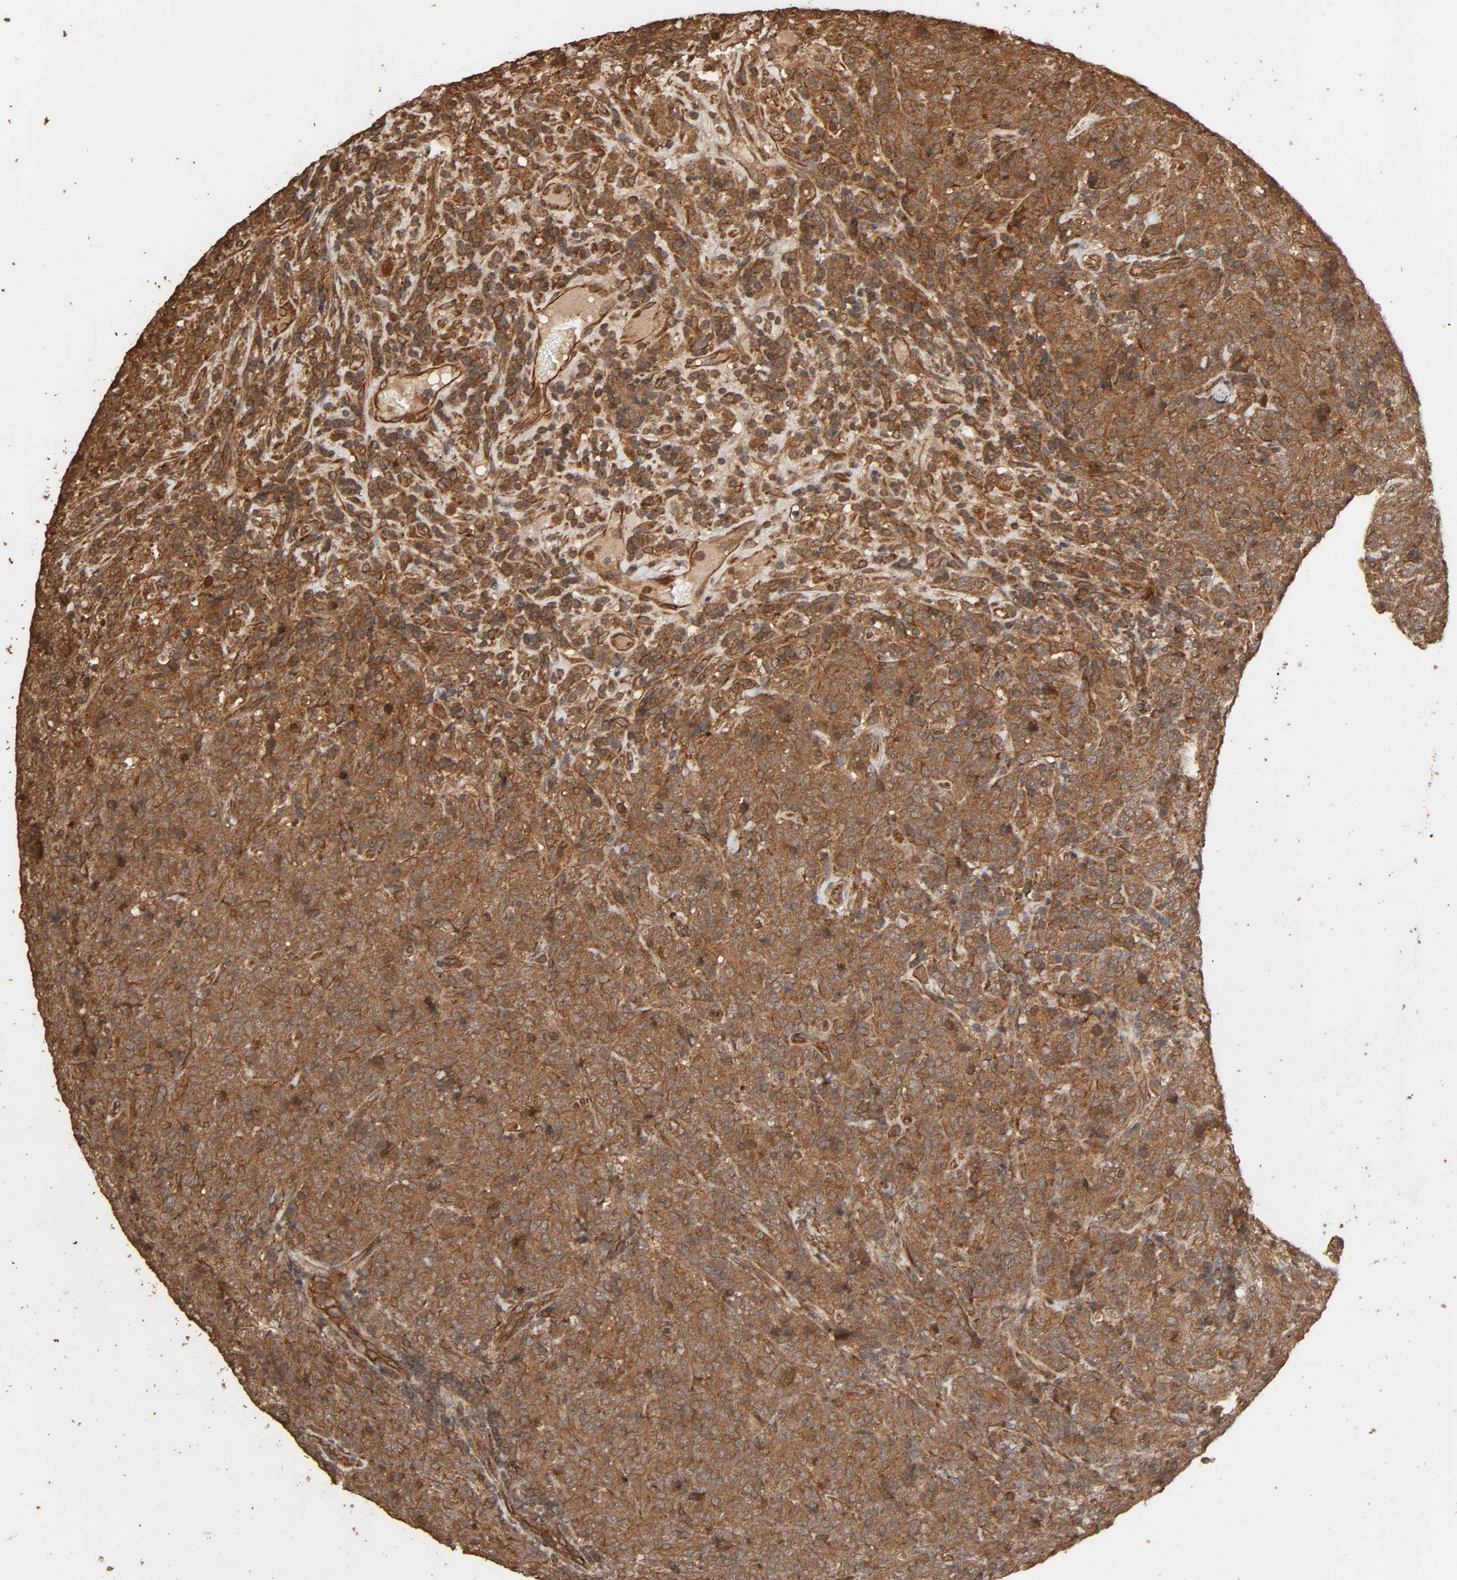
{"staining": {"intensity": "moderate", "quantity": ">75%", "location": "cytoplasmic/membranous"}, "tissue": "lymphoma", "cell_type": "Tumor cells", "image_type": "cancer", "snomed": [{"axis": "morphology", "description": "Malignant lymphoma, non-Hodgkin's type, High grade"}, {"axis": "topography", "description": "Tonsil"}], "caption": "Human lymphoma stained with a brown dye displays moderate cytoplasmic/membranous positive expression in about >75% of tumor cells.", "gene": "RPS6KA6", "patient": {"sex": "female", "age": 36}}